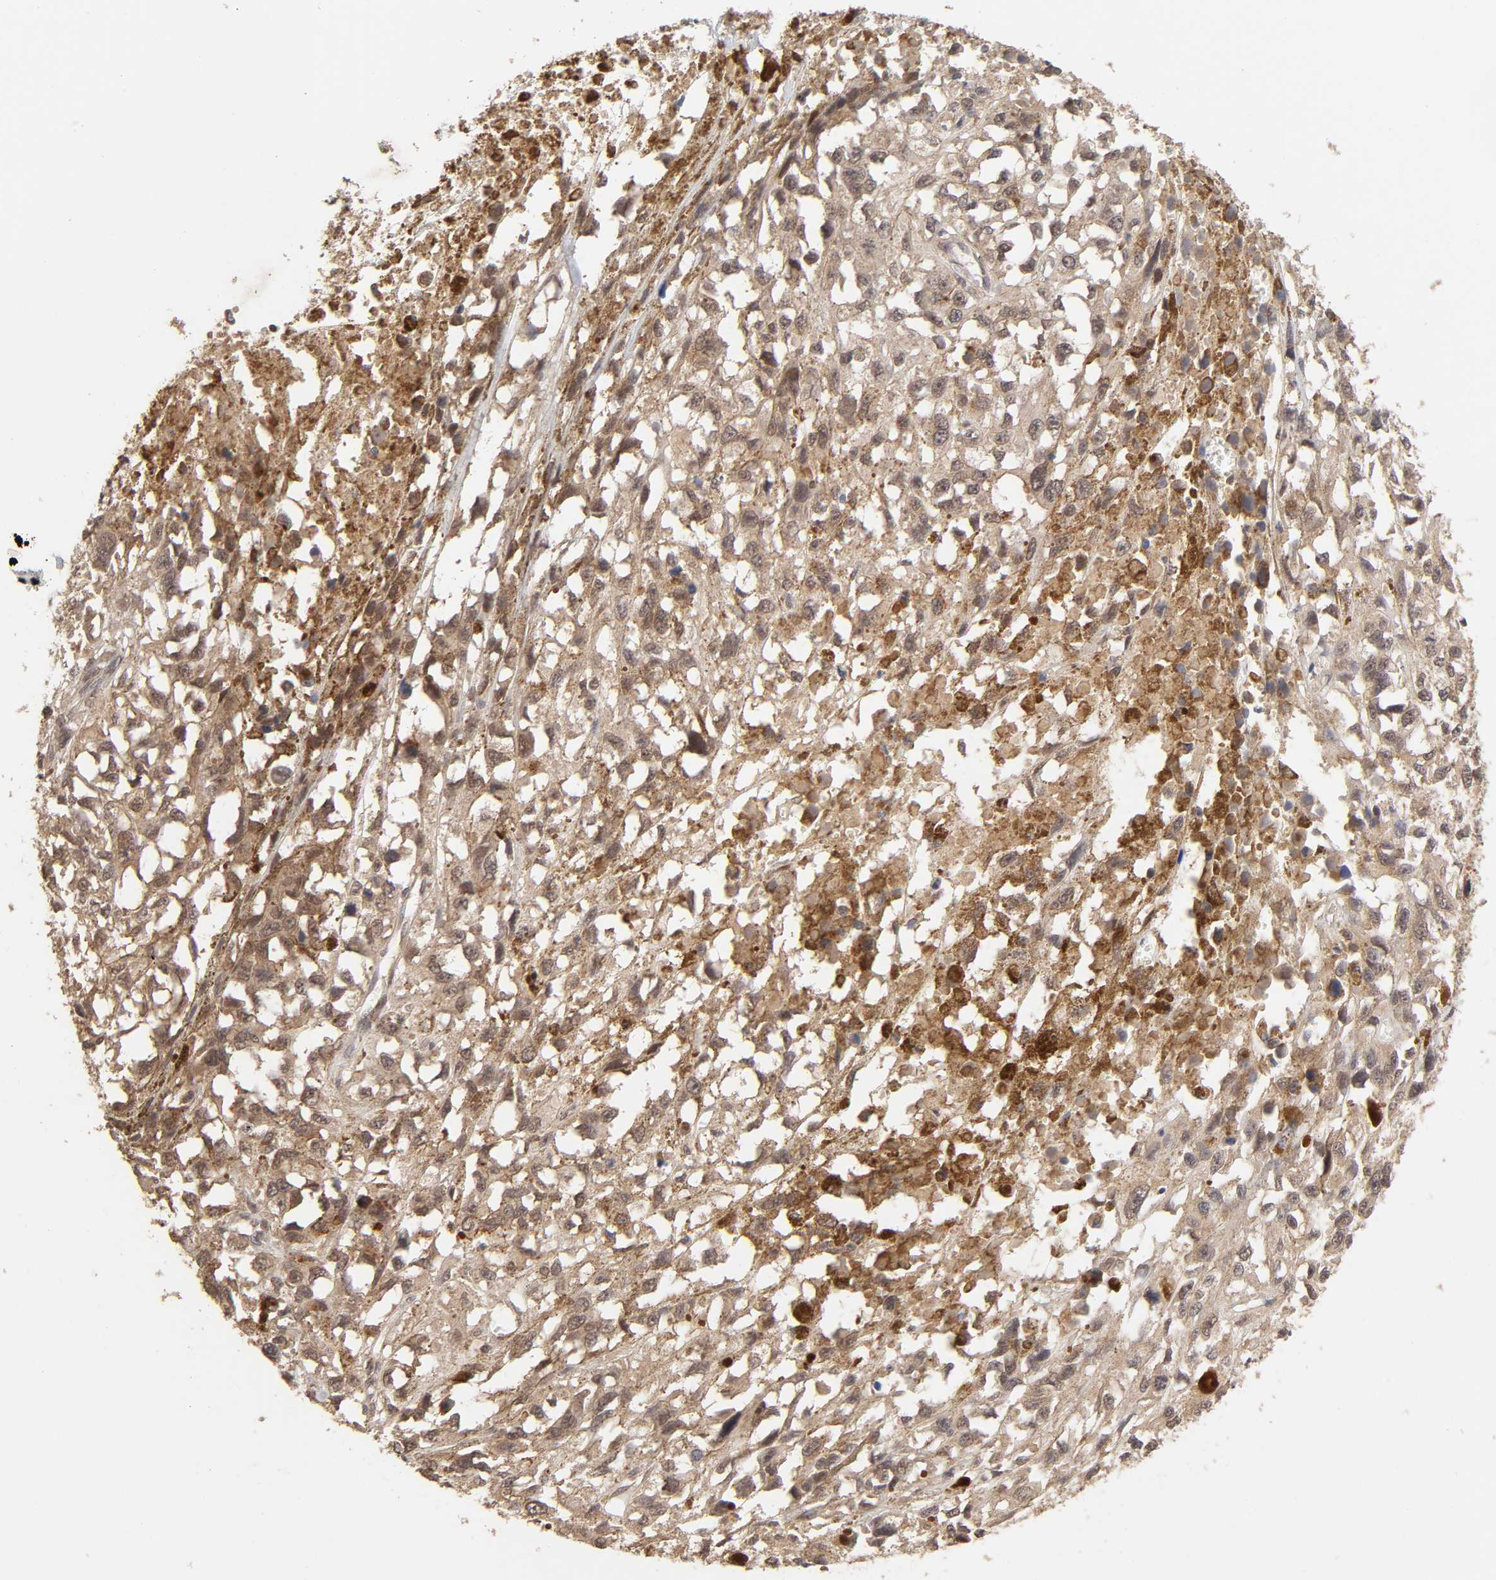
{"staining": {"intensity": "strong", "quantity": "25%-75%", "location": "cytoplasmic/membranous"}, "tissue": "melanoma", "cell_type": "Tumor cells", "image_type": "cancer", "snomed": [{"axis": "morphology", "description": "Malignant melanoma, Metastatic site"}, {"axis": "topography", "description": "Lymph node"}], "caption": "High-power microscopy captured an immunohistochemistry histopathology image of malignant melanoma (metastatic site), revealing strong cytoplasmic/membranous staining in approximately 25%-75% of tumor cells.", "gene": "MAPK1", "patient": {"sex": "male", "age": 59}}